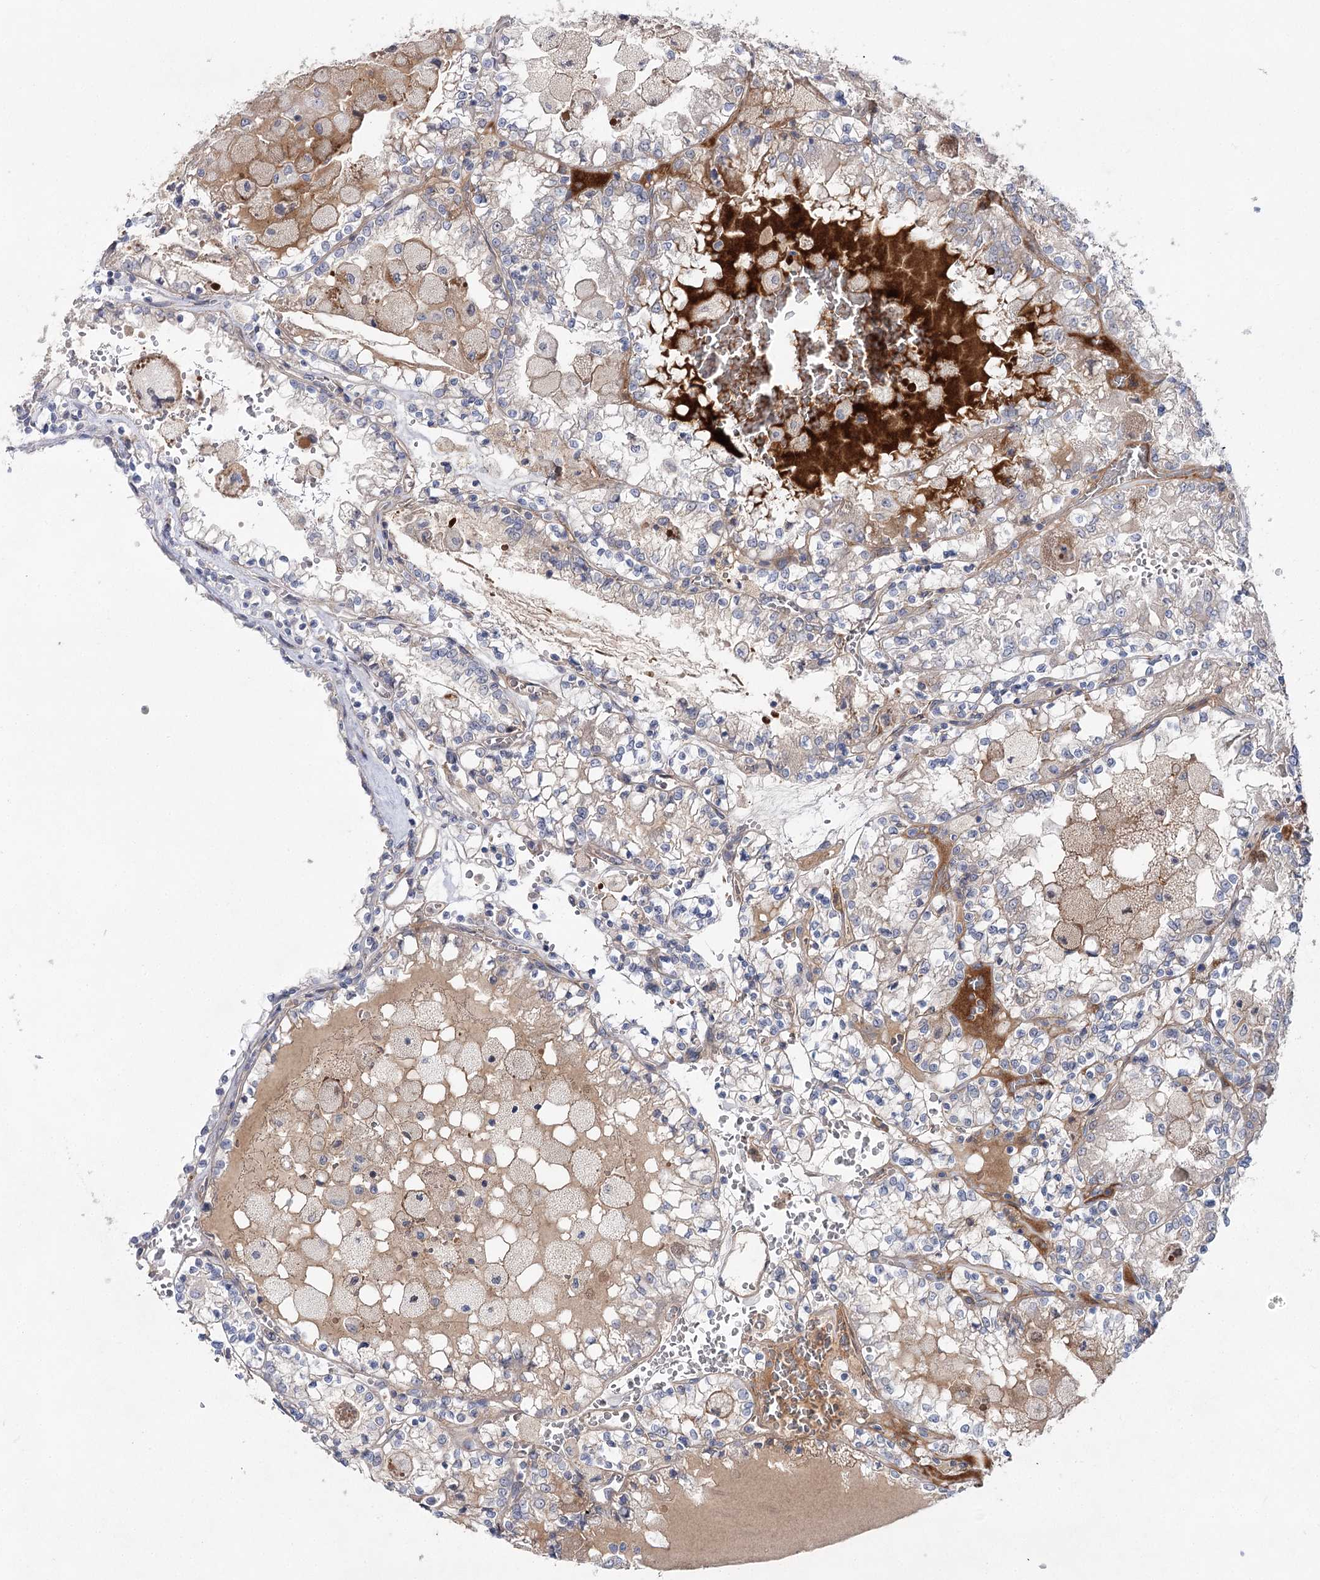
{"staining": {"intensity": "weak", "quantity": "<25%", "location": "cytoplasmic/membranous"}, "tissue": "renal cancer", "cell_type": "Tumor cells", "image_type": "cancer", "snomed": [{"axis": "morphology", "description": "Adenocarcinoma, NOS"}, {"axis": "topography", "description": "Kidney"}], "caption": "This is a histopathology image of immunohistochemistry staining of renal adenocarcinoma, which shows no expression in tumor cells.", "gene": "LRRC14B", "patient": {"sex": "female", "age": 56}}